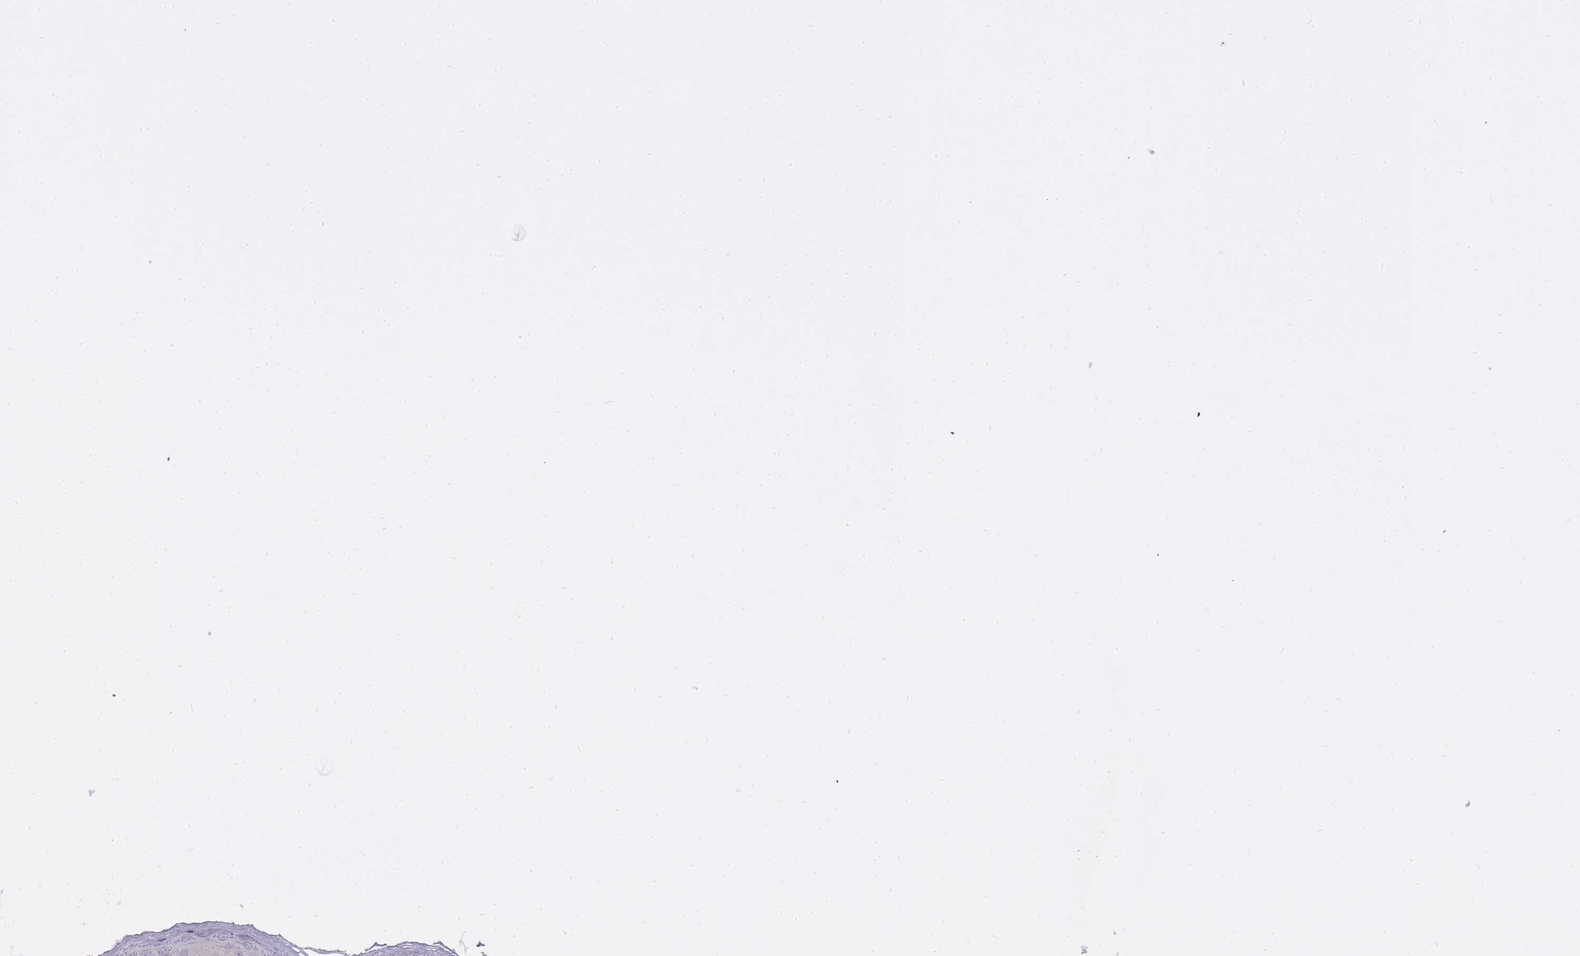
{"staining": {"intensity": "weak", "quantity": "<25%", "location": "nuclear"}, "tissue": "skin", "cell_type": "Epidermal cells", "image_type": "normal", "snomed": [{"axis": "morphology", "description": "Normal tissue, NOS"}, {"axis": "topography", "description": "Anal"}], "caption": "Immunohistochemistry histopathology image of benign skin stained for a protein (brown), which reveals no staining in epidermal cells.", "gene": "CXorf38", "patient": {"sex": "female", "age": 40}}